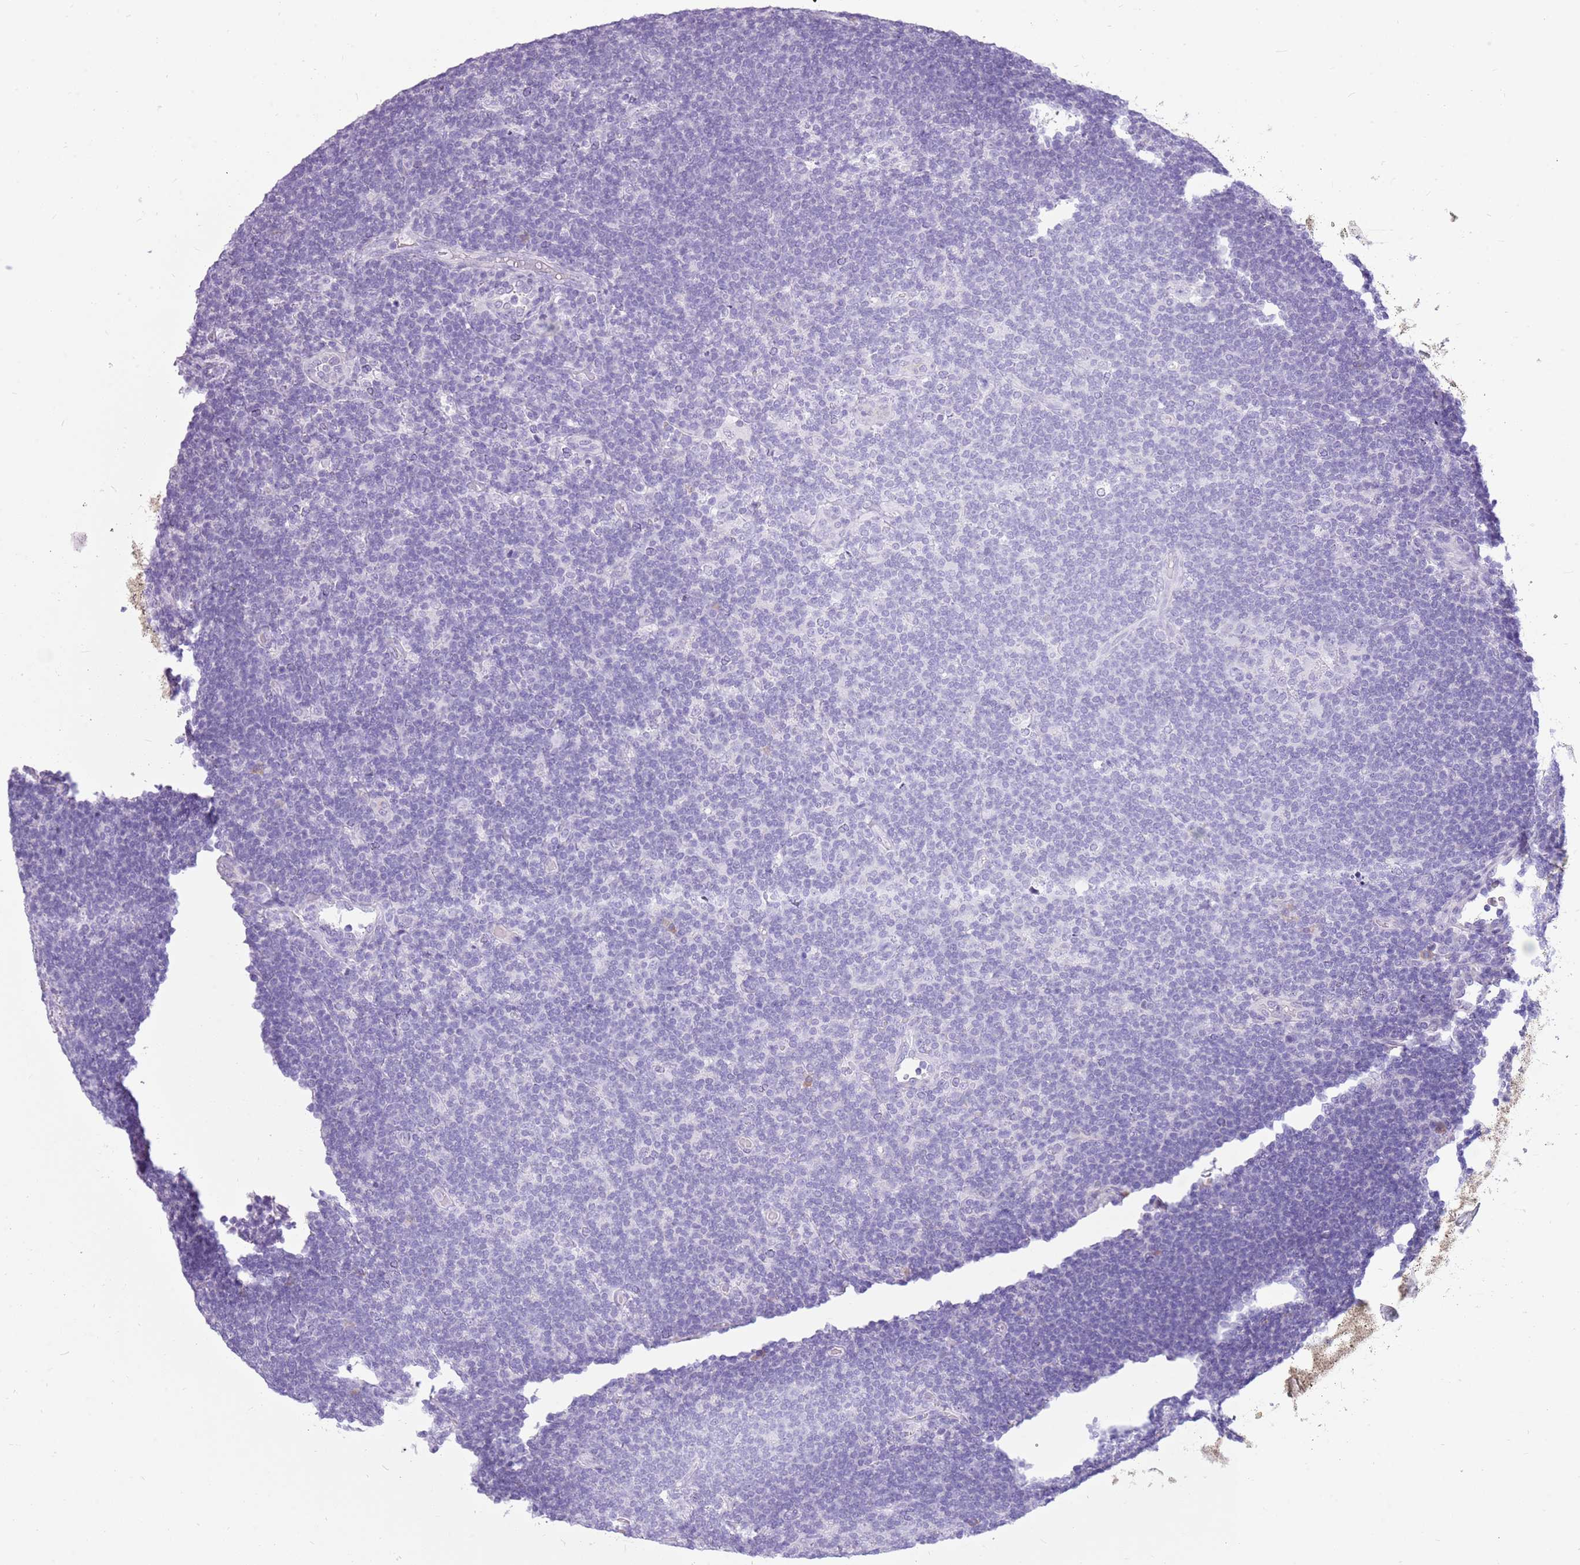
{"staining": {"intensity": "negative", "quantity": "none", "location": "none"}, "tissue": "lymphoma", "cell_type": "Tumor cells", "image_type": "cancer", "snomed": [{"axis": "morphology", "description": "Hodgkin's disease, NOS"}, {"axis": "topography", "description": "Lymph node"}], "caption": "Immunohistochemistry (IHC) image of human Hodgkin's disease stained for a protein (brown), which reveals no expression in tumor cells.", "gene": "ZNF425", "patient": {"sex": "female", "age": 57}}